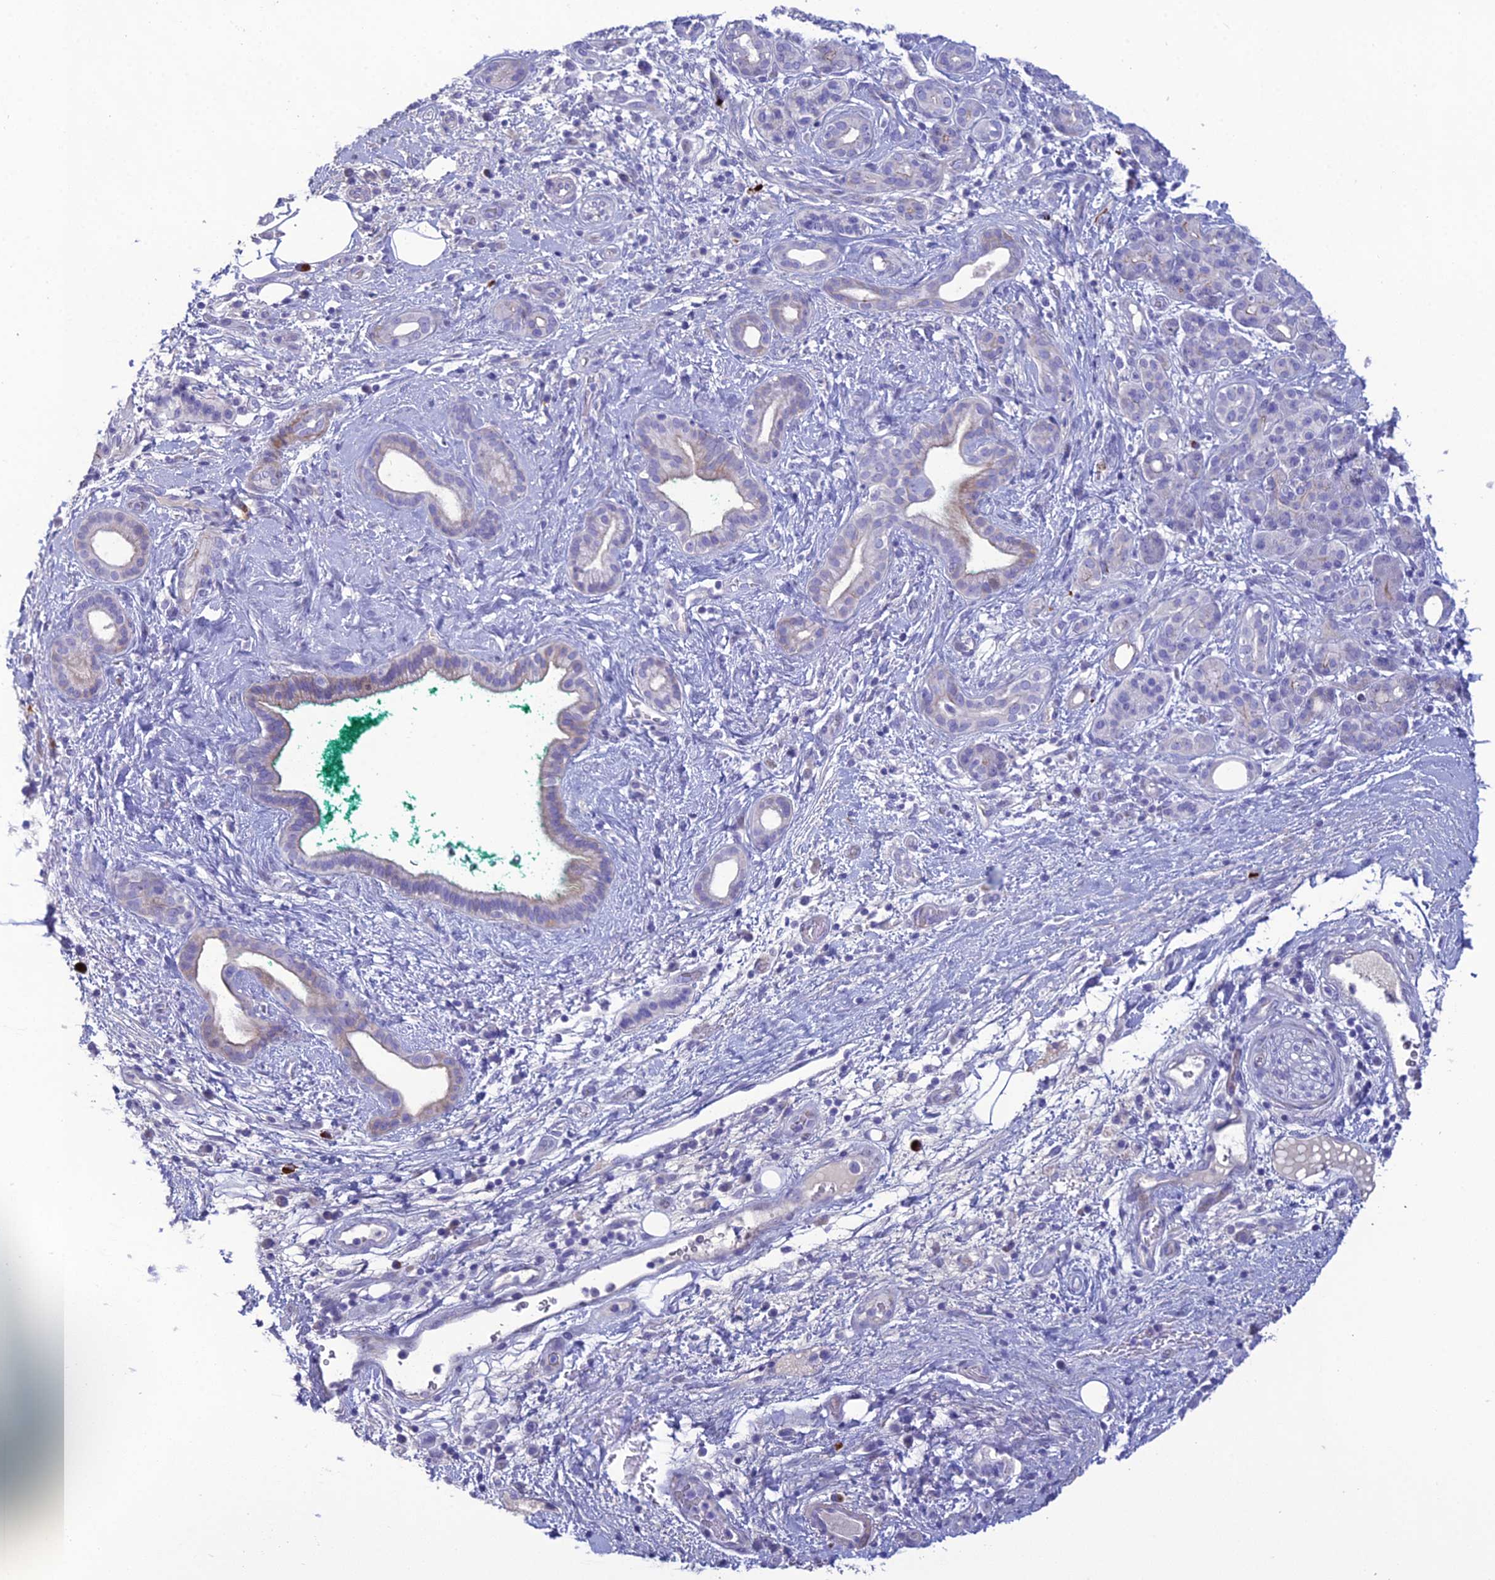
{"staining": {"intensity": "negative", "quantity": "none", "location": "none"}, "tissue": "pancreatic cancer", "cell_type": "Tumor cells", "image_type": "cancer", "snomed": [{"axis": "morphology", "description": "Adenocarcinoma, NOS"}, {"axis": "topography", "description": "Pancreas"}], "caption": "Immunohistochemical staining of pancreatic adenocarcinoma exhibits no significant expression in tumor cells.", "gene": "OR56B1", "patient": {"sex": "male", "age": 78}}